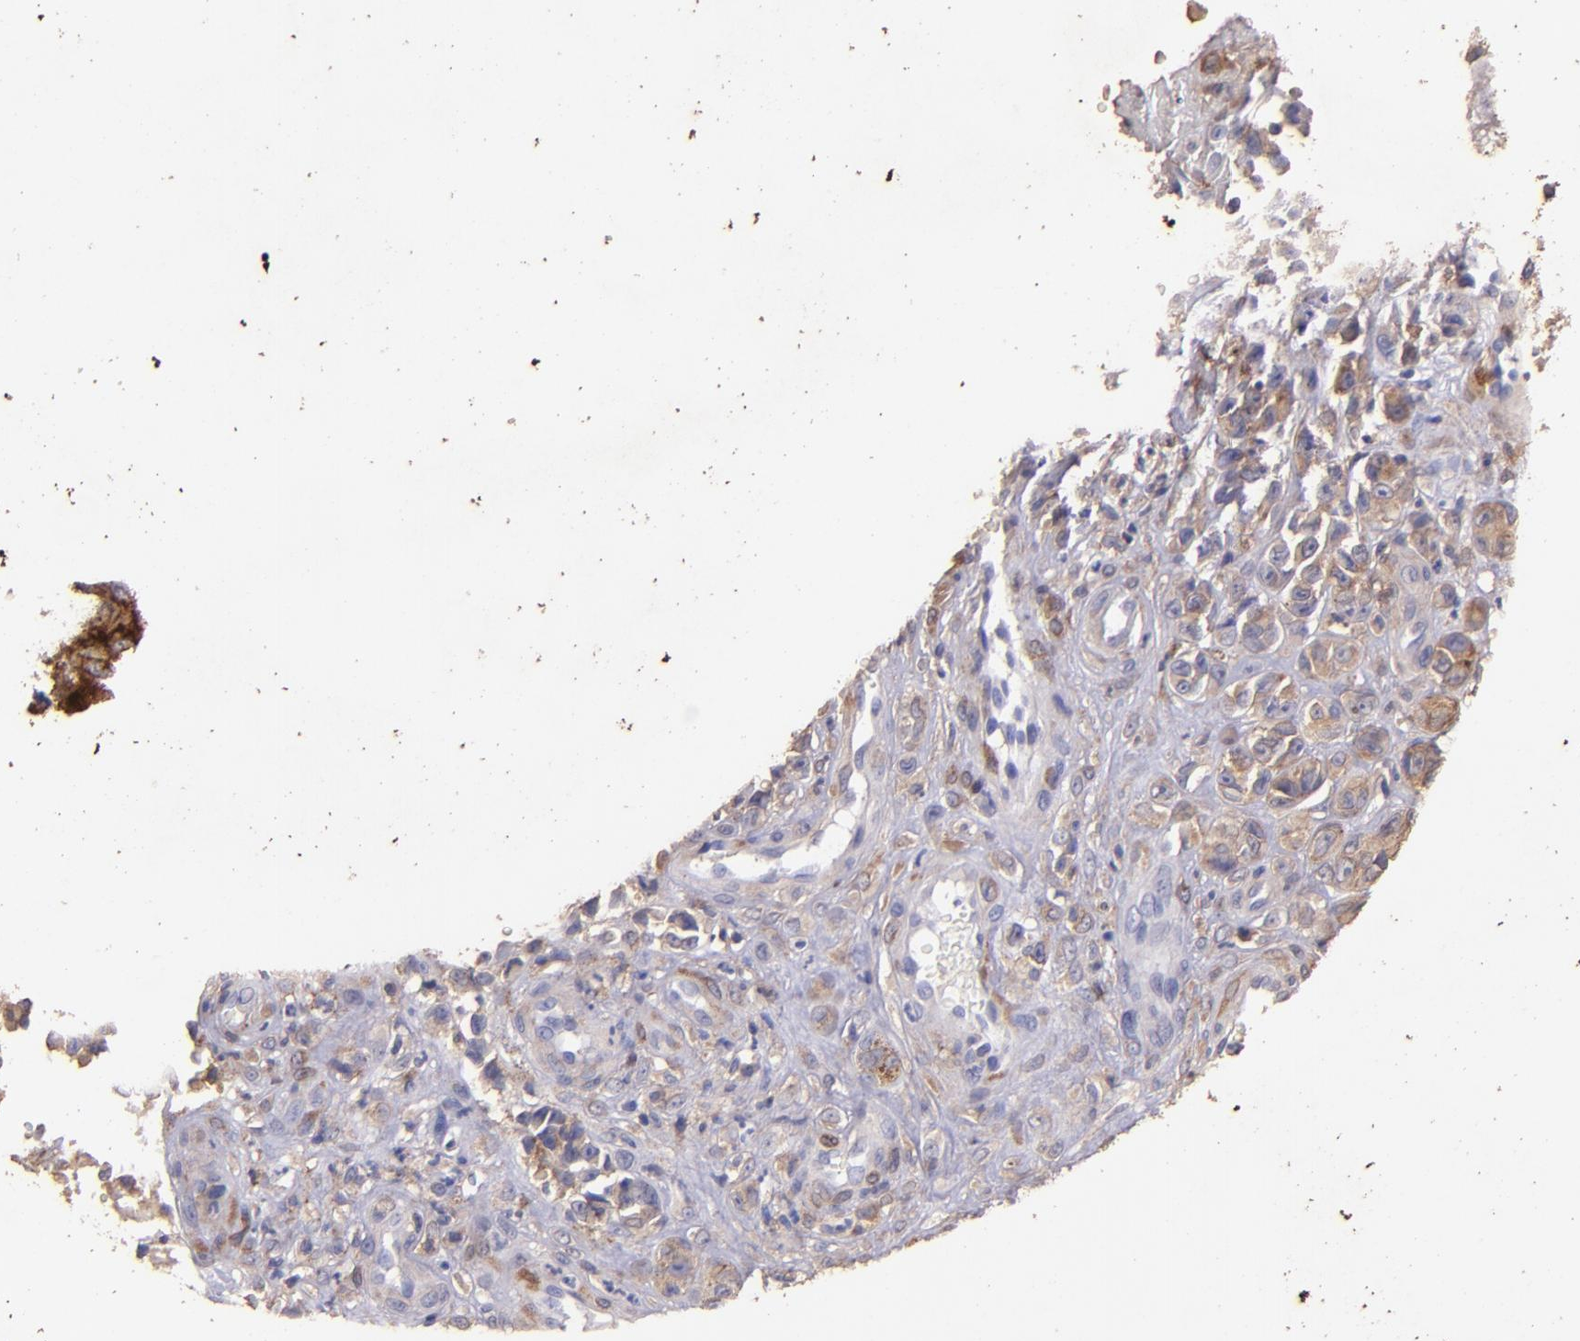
{"staining": {"intensity": "moderate", "quantity": ">75%", "location": "cytoplasmic/membranous"}, "tissue": "melanoma", "cell_type": "Tumor cells", "image_type": "cancer", "snomed": [{"axis": "morphology", "description": "Malignant melanoma, NOS"}, {"axis": "topography", "description": "Skin"}], "caption": "This is a micrograph of immunohistochemistry (IHC) staining of malignant melanoma, which shows moderate positivity in the cytoplasmic/membranous of tumor cells.", "gene": "RET", "patient": {"sex": "female", "age": 82}}